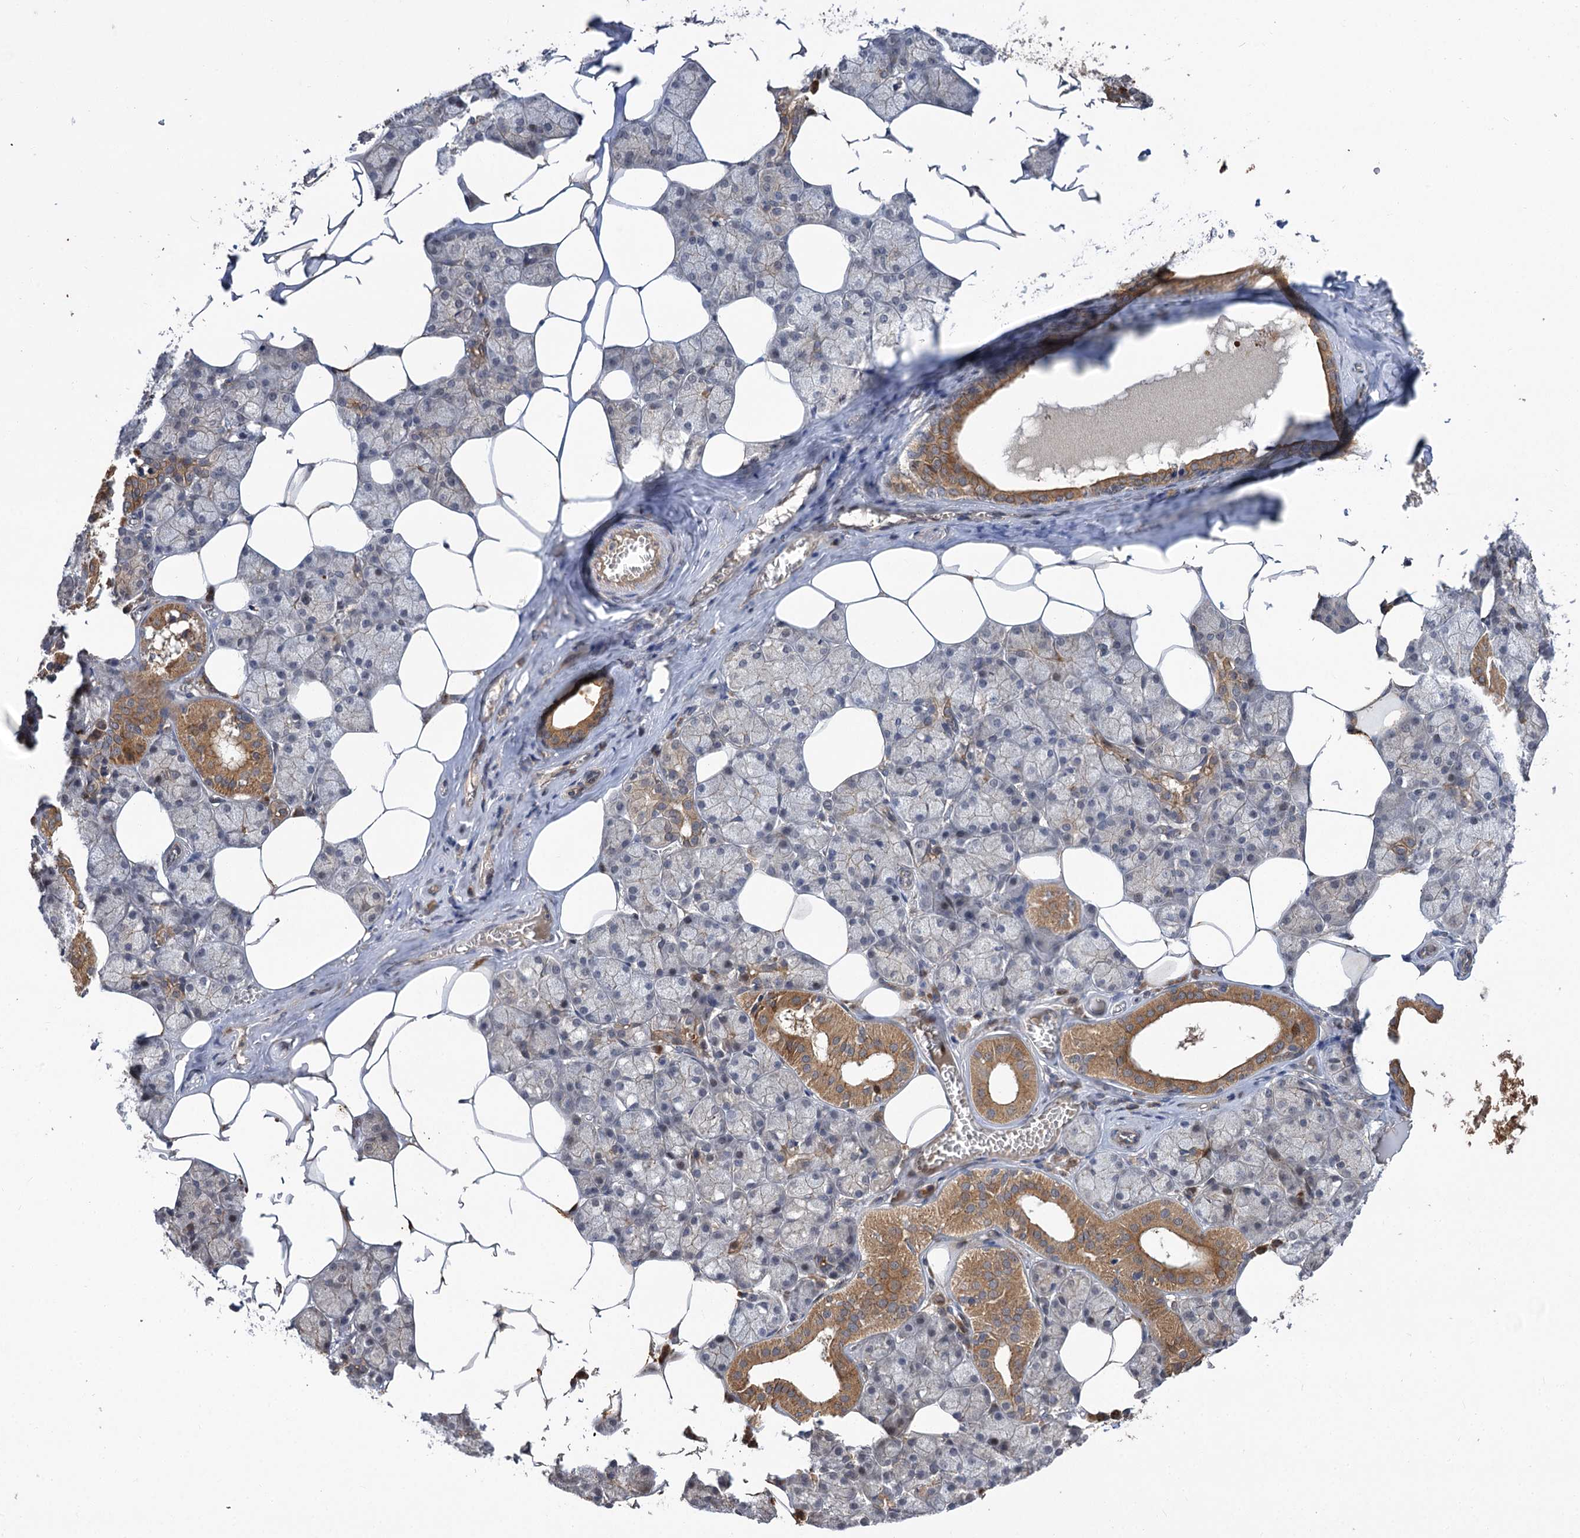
{"staining": {"intensity": "moderate", "quantity": ">75%", "location": "cytoplasmic/membranous"}, "tissue": "salivary gland", "cell_type": "Glandular cells", "image_type": "normal", "snomed": [{"axis": "morphology", "description": "Normal tissue, NOS"}, {"axis": "topography", "description": "Salivary gland"}], "caption": "Protein staining exhibits moderate cytoplasmic/membranous staining in approximately >75% of glandular cells in unremarkable salivary gland. Using DAB (3,3'-diaminobenzidine) (brown) and hematoxylin (blue) stains, captured at high magnification using brightfield microscopy.", "gene": "FBXW8", "patient": {"sex": "male", "age": 62}}